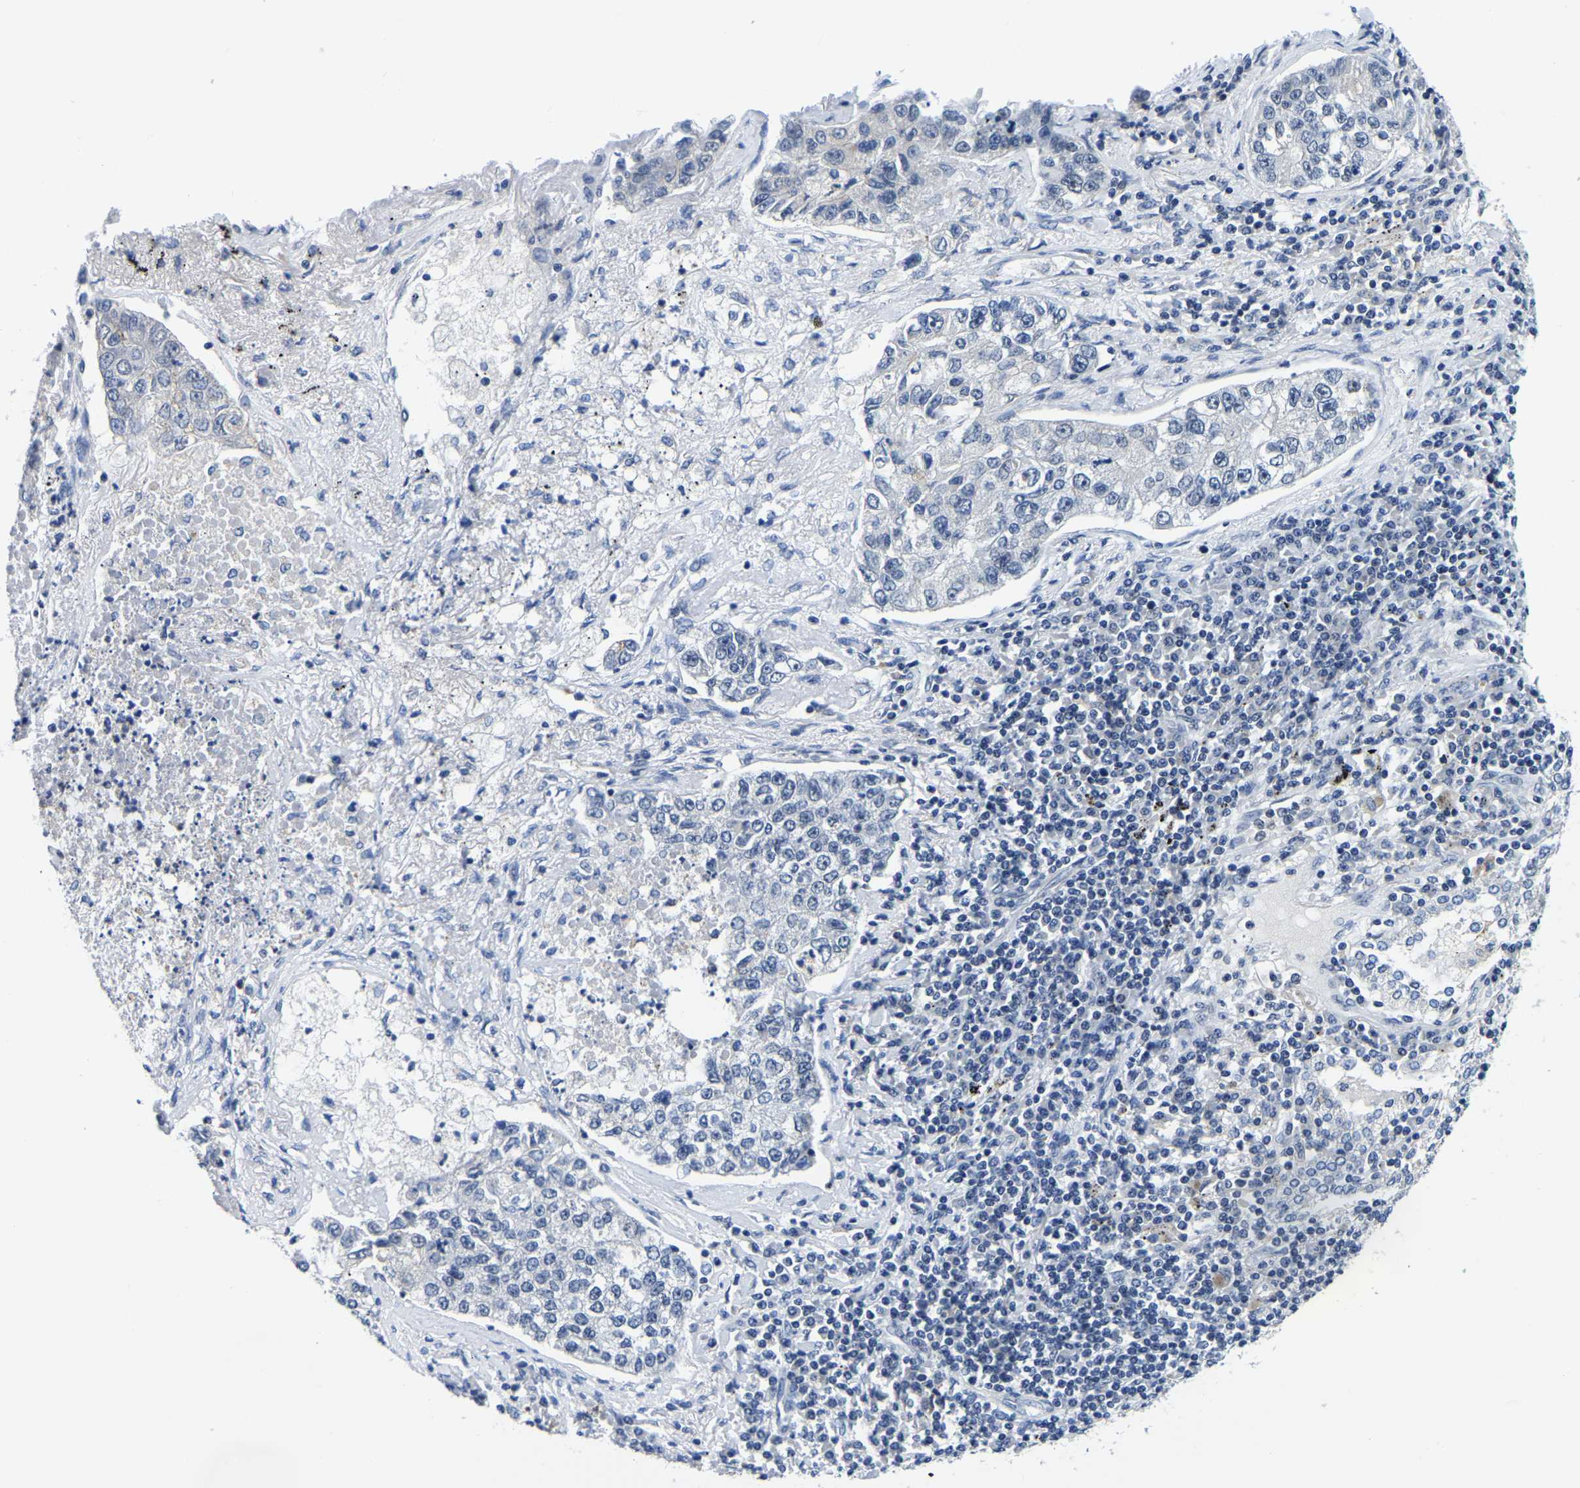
{"staining": {"intensity": "negative", "quantity": "none", "location": "none"}, "tissue": "lung cancer", "cell_type": "Tumor cells", "image_type": "cancer", "snomed": [{"axis": "morphology", "description": "Adenocarcinoma, NOS"}, {"axis": "topography", "description": "Lung"}], "caption": "There is no significant positivity in tumor cells of lung cancer (adenocarcinoma). Nuclei are stained in blue.", "gene": "POLDIP3", "patient": {"sex": "male", "age": 49}}